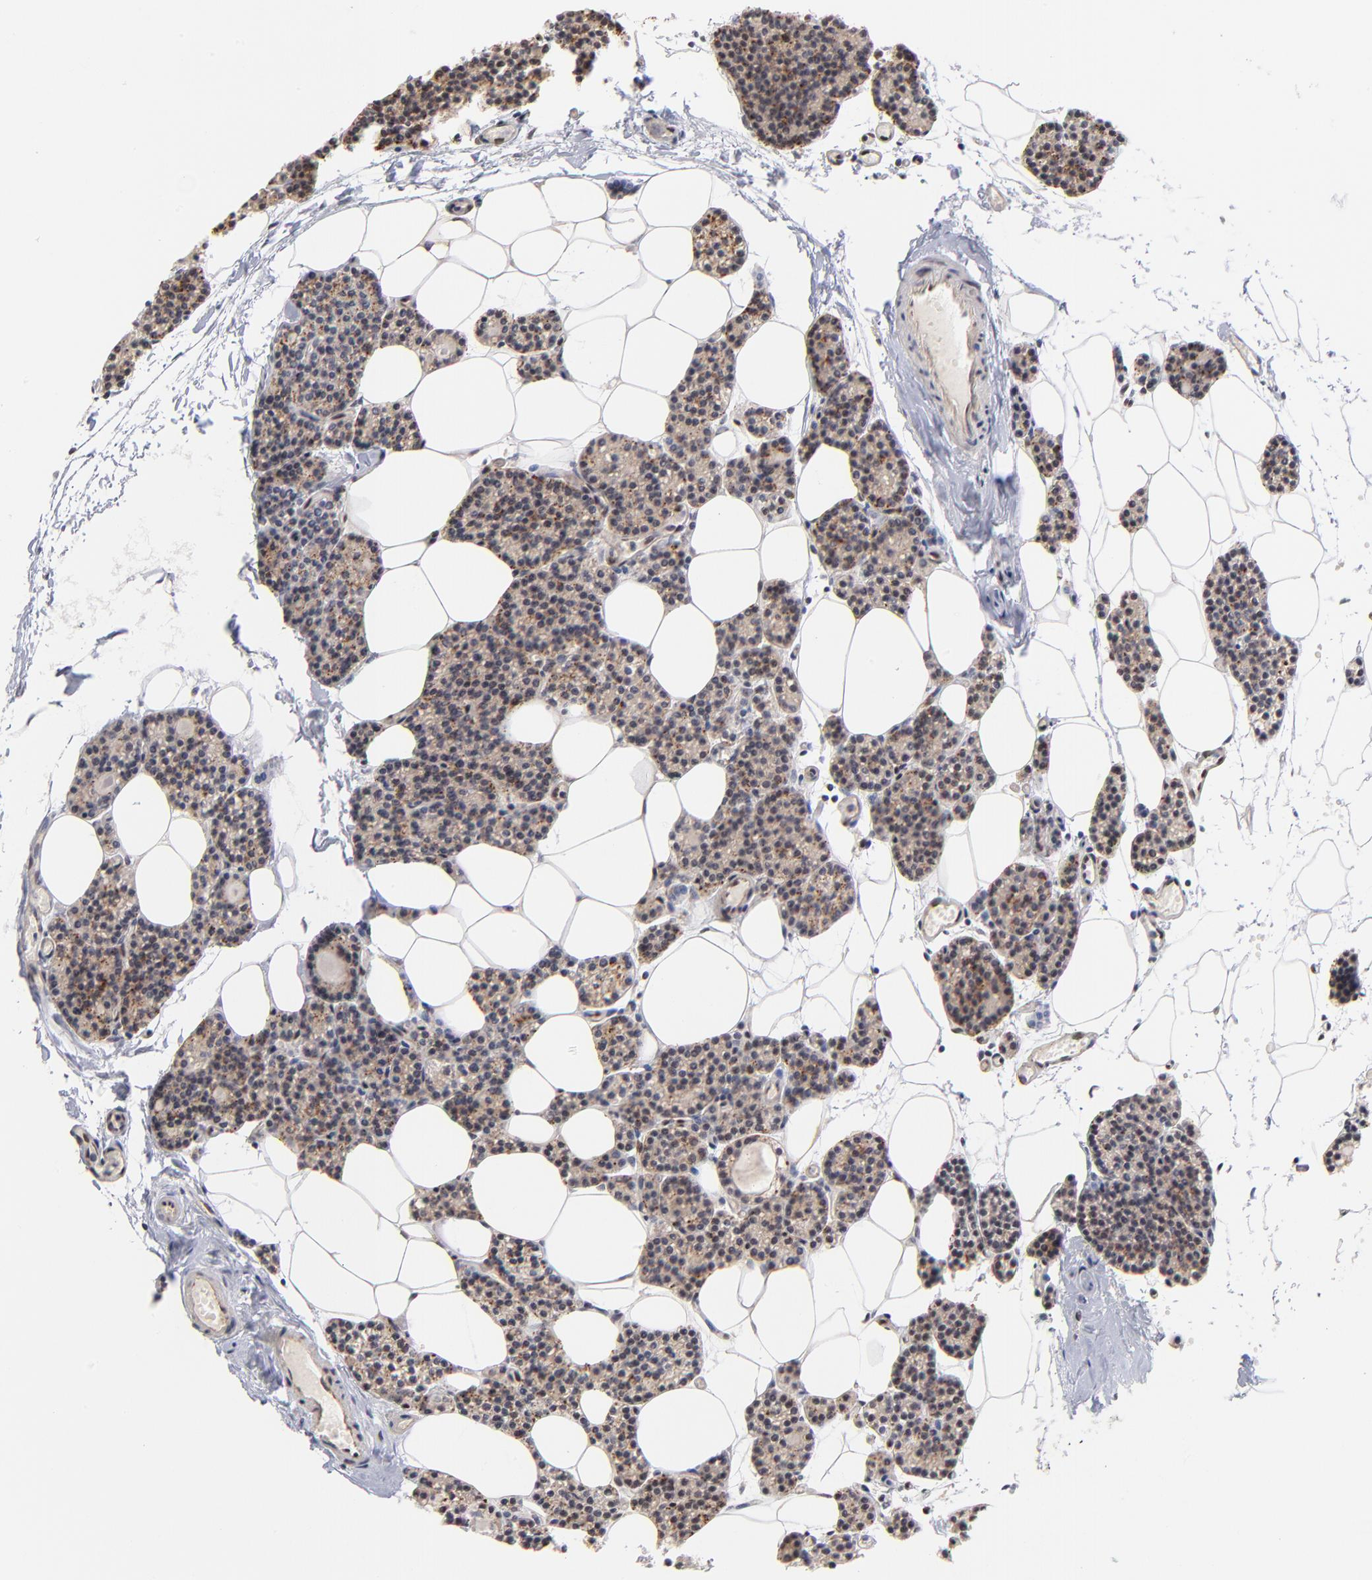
{"staining": {"intensity": "weak", "quantity": "25%-75%", "location": "cytoplasmic/membranous"}, "tissue": "parathyroid gland", "cell_type": "Glandular cells", "image_type": "normal", "snomed": [{"axis": "morphology", "description": "Normal tissue, NOS"}, {"axis": "topography", "description": "Parathyroid gland"}], "caption": "An immunohistochemistry histopathology image of normal tissue is shown. Protein staining in brown labels weak cytoplasmic/membranous positivity in parathyroid gland within glandular cells.", "gene": "GABPA", "patient": {"sex": "female", "age": 66}}